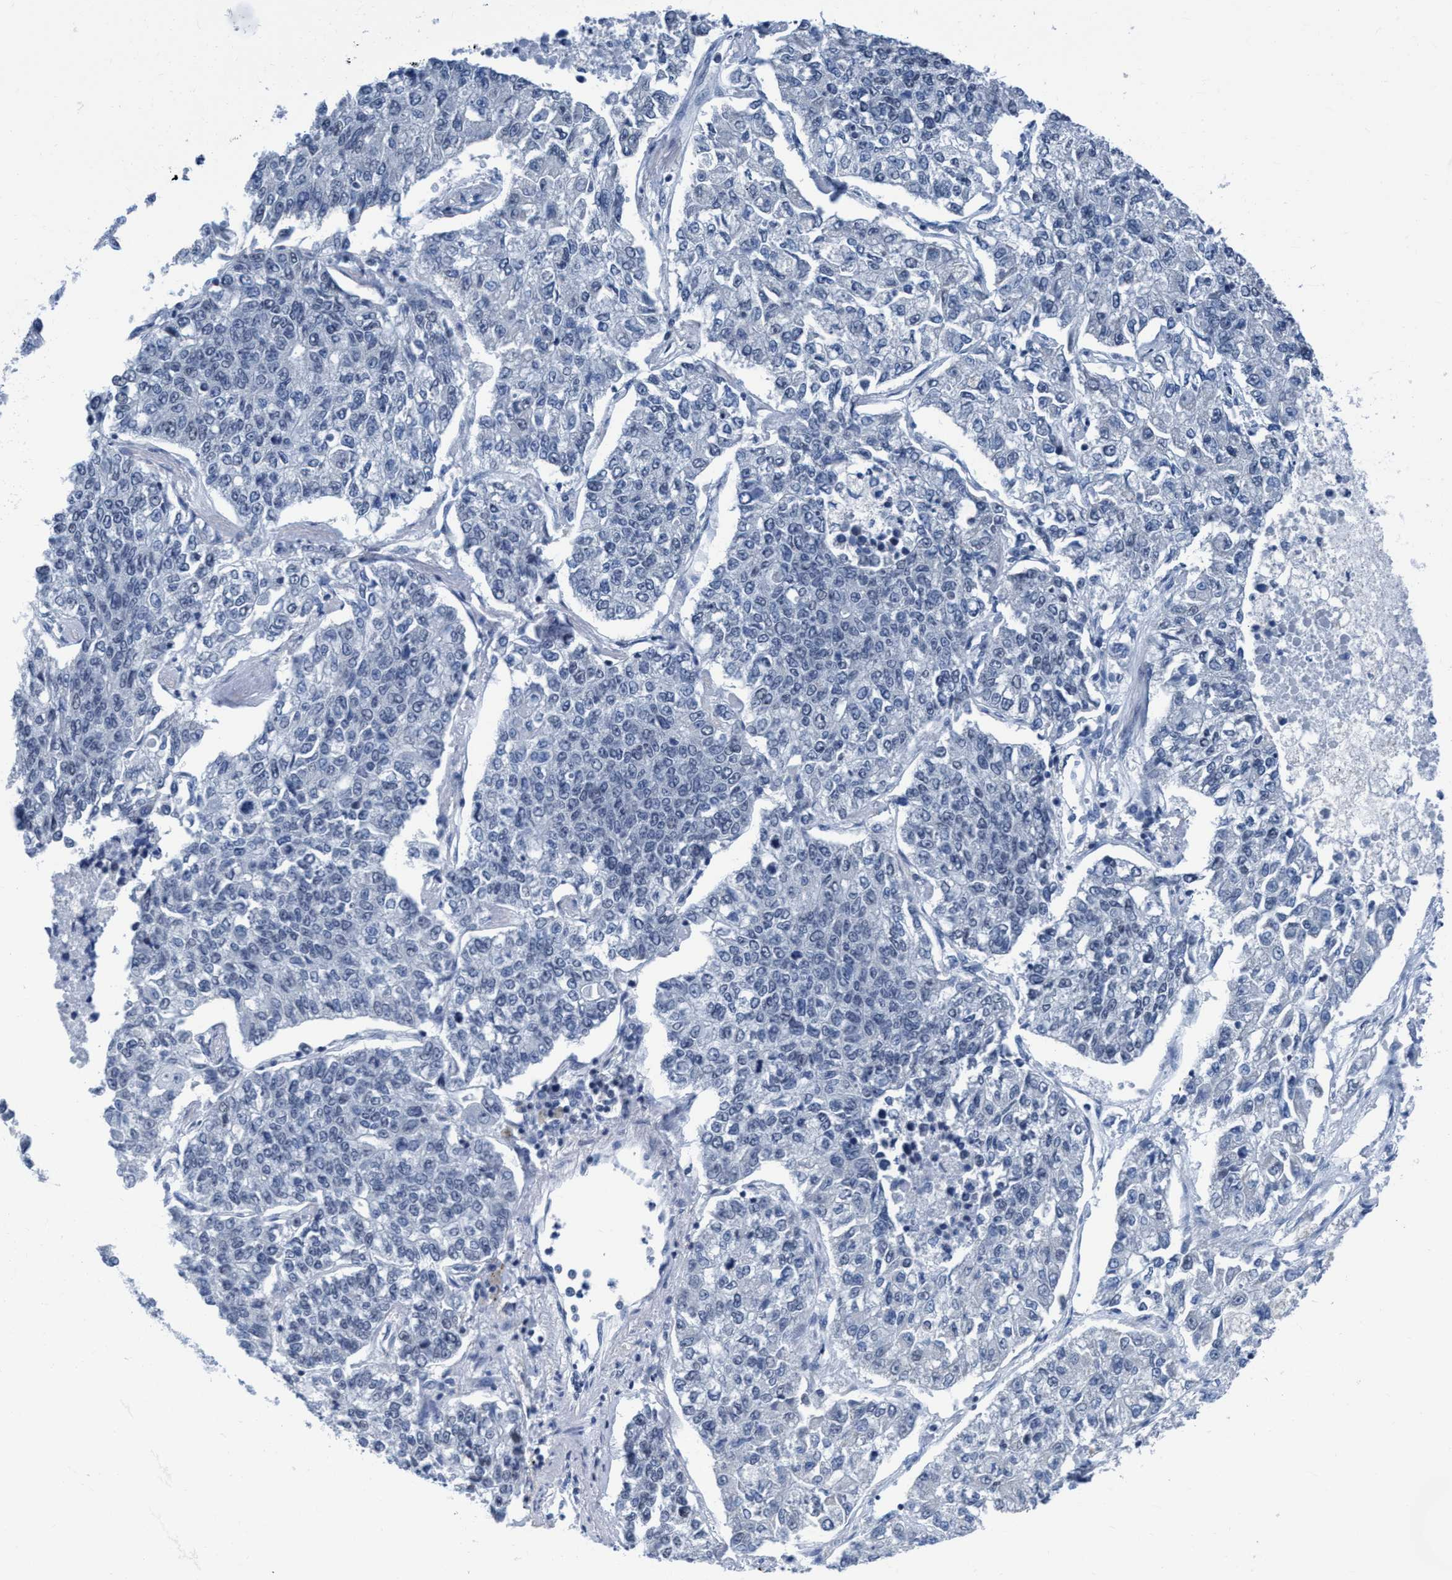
{"staining": {"intensity": "negative", "quantity": "none", "location": "none"}, "tissue": "lung cancer", "cell_type": "Tumor cells", "image_type": "cancer", "snomed": [{"axis": "morphology", "description": "Adenocarcinoma, NOS"}, {"axis": "topography", "description": "Lung"}], "caption": "The photomicrograph reveals no significant positivity in tumor cells of lung adenocarcinoma. (Stains: DAB immunohistochemistry (IHC) with hematoxylin counter stain, Microscopy: brightfield microscopy at high magnification).", "gene": "DNAI1", "patient": {"sex": "male", "age": 49}}